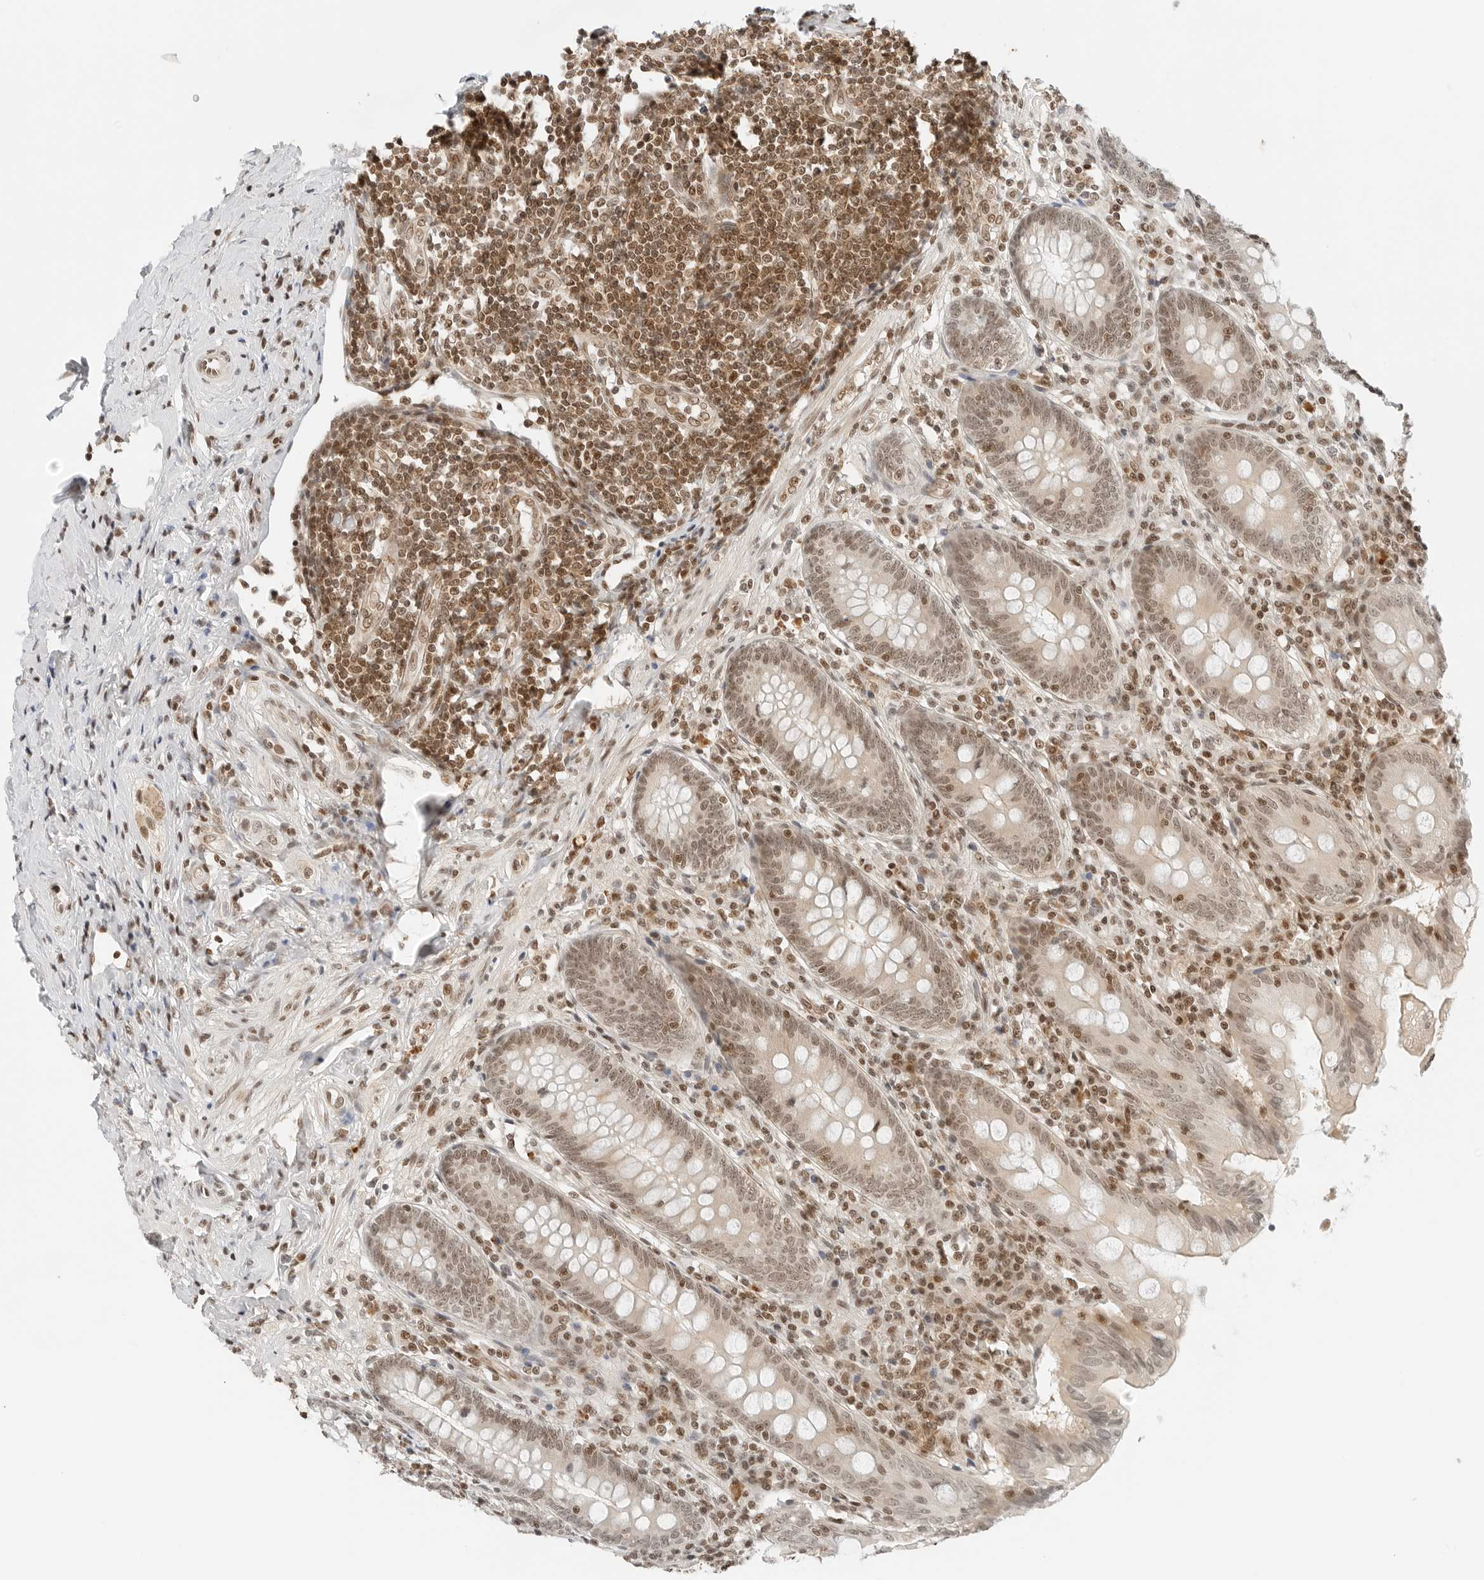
{"staining": {"intensity": "weak", "quantity": ">75%", "location": "nuclear"}, "tissue": "appendix", "cell_type": "Glandular cells", "image_type": "normal", "snomed": [{"axis": "morphology", "description": "Normal tissue, NOS"}, {"axis": "topography", "description": "Appendix"}], "caption": "Brown immunohistochemical staining in normal human appendix displays weak nuclear staining in about >75% of glandular cells. Nuclei are stained in blue.", "gene": "CRTC2", "patient": {"sex": "female", "age": 54}}